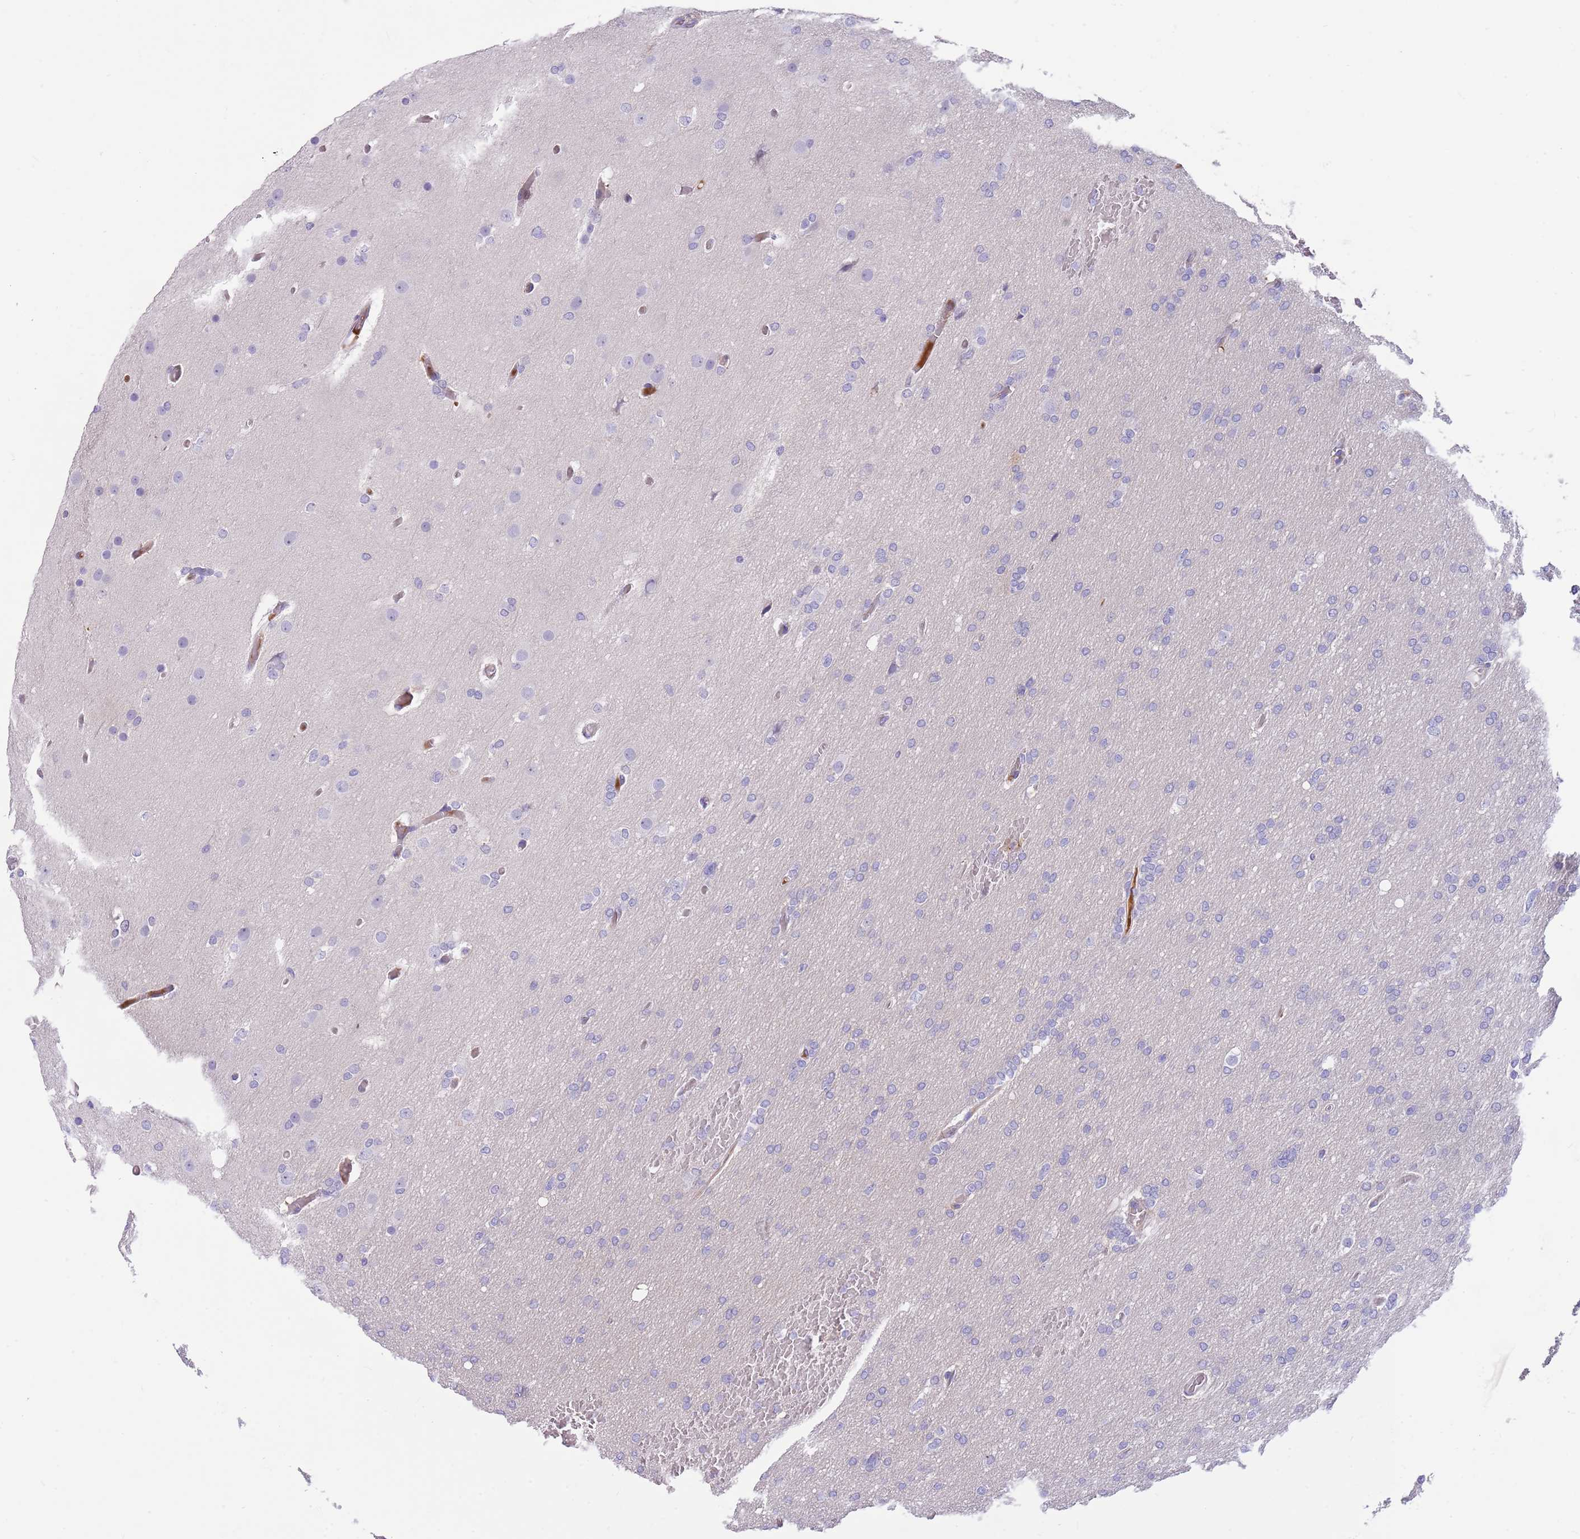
{"staining": {"intensity": "negative", "quantity": "none", "location": "none"}, "tissue": "glioma", "cell_type": "Tumor cells", "image_type": "cancer", "snomed": [{"axis": "morphology", "description": "Glioma, malignant, High grade"}, {"axis": "topography", "description": "Cerebral cortex"}], "caption": "DAB (3,3'-diaminobenzidine) immunohistochemical staining of human glioma exhibits no significant staining in tumor cells. The staining was performed using DAB to visualize the protein expression in brown, while the nuclei were stained in blue with hematoxylin (Magnification: 20x).", "gene": "LEPROTL1", "patient": {"sex": "female", "age": 36}}